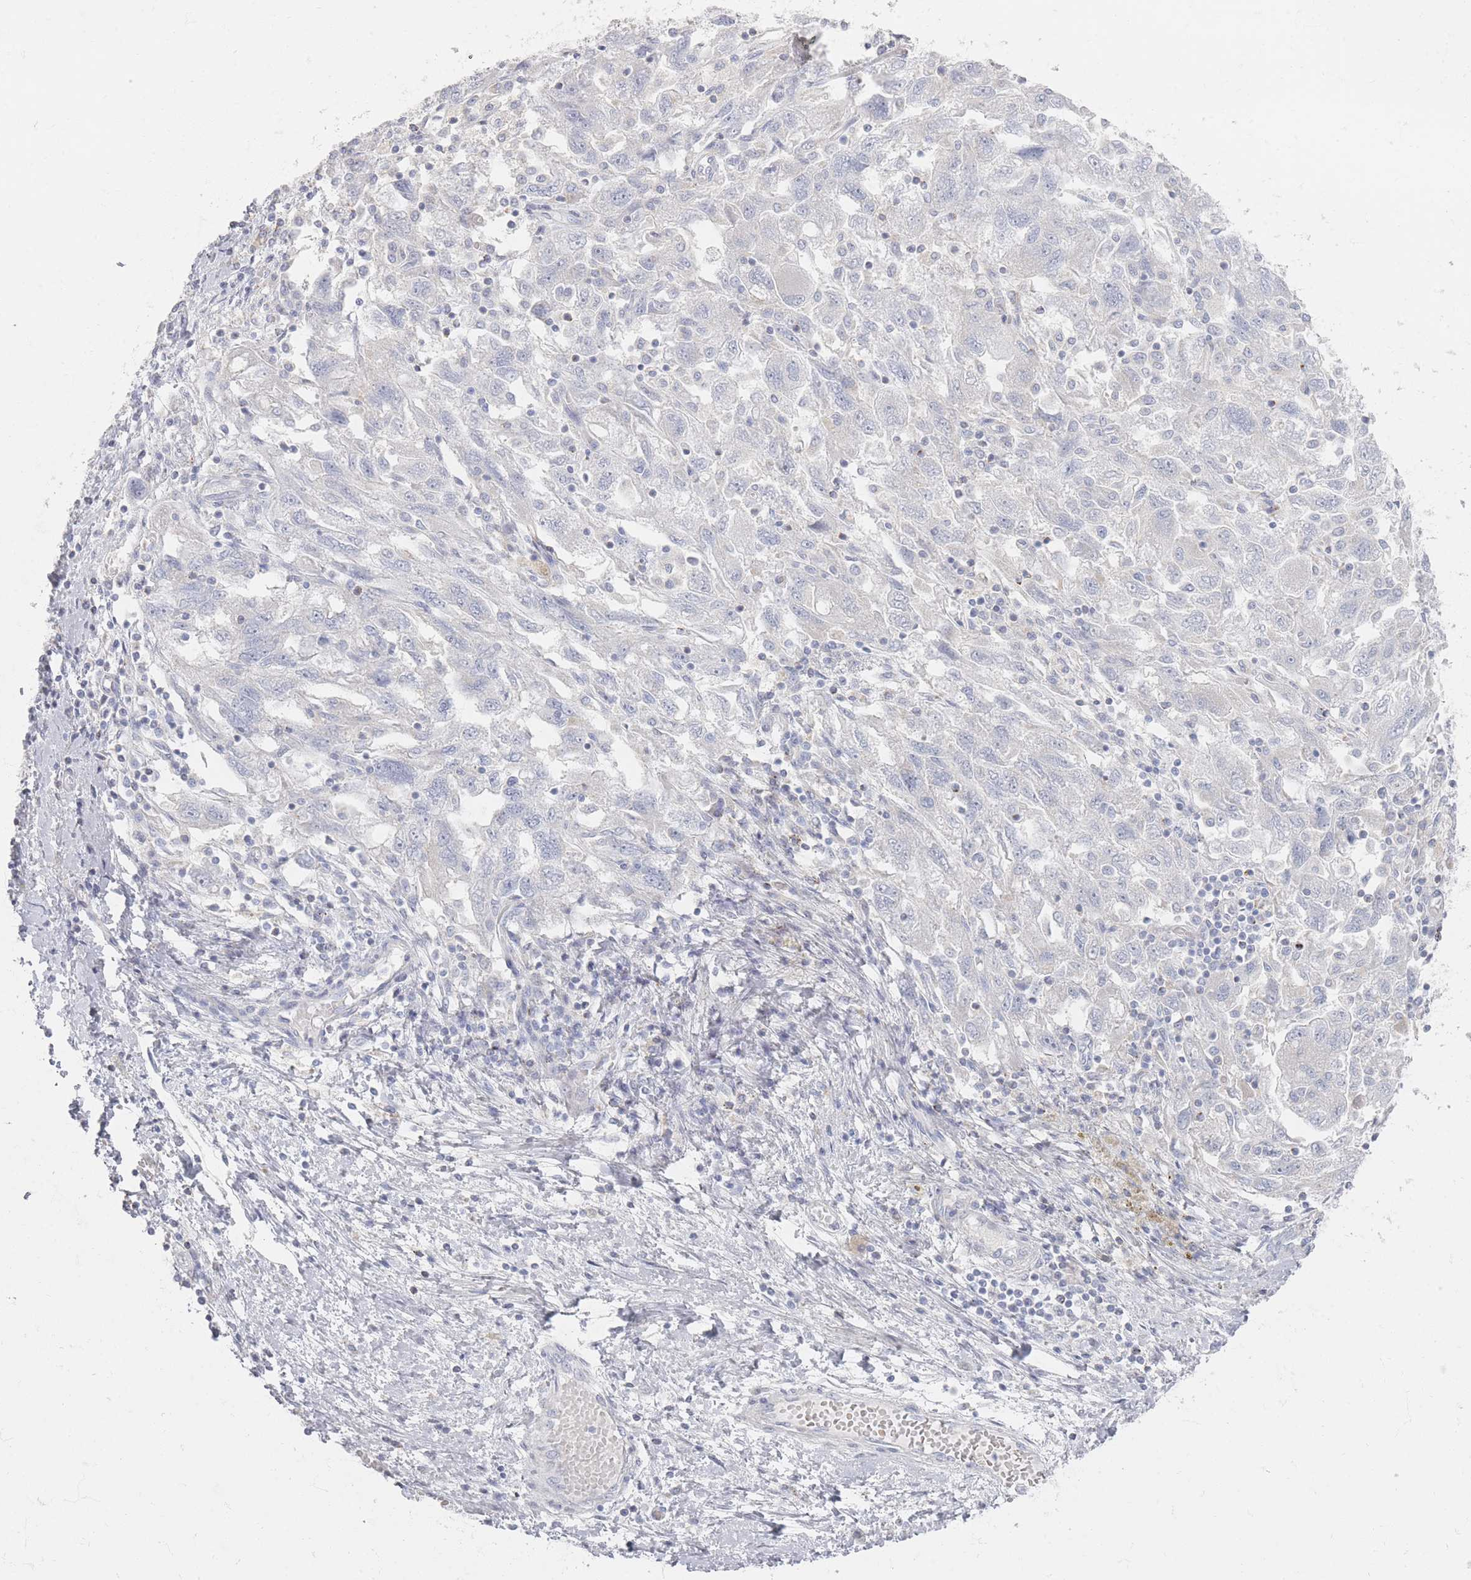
{"staining": {"intensity": "negative", "quantity": "none", "location": "none"}, "tissue": "ovarian cancer", "cell_type": "Tumor cells", "image_type": "cancer", "snomed": [{"axis": "morphology", "description": "Carcinoma, NOS"}, {"axis": "morphology", "description": "Cystadenocarcinoma, serous, NOS"}, {"axis": "topography", "description": "Ovary"}], "caption": "Immunohistochemistry micrograph of human ovarian cancer (carcinoma) stained for a protein (brown), which demonstrates no staining in tumor cells.", "gene": "SLC2A11", "patient": {"sex": "female", "age": 69}}